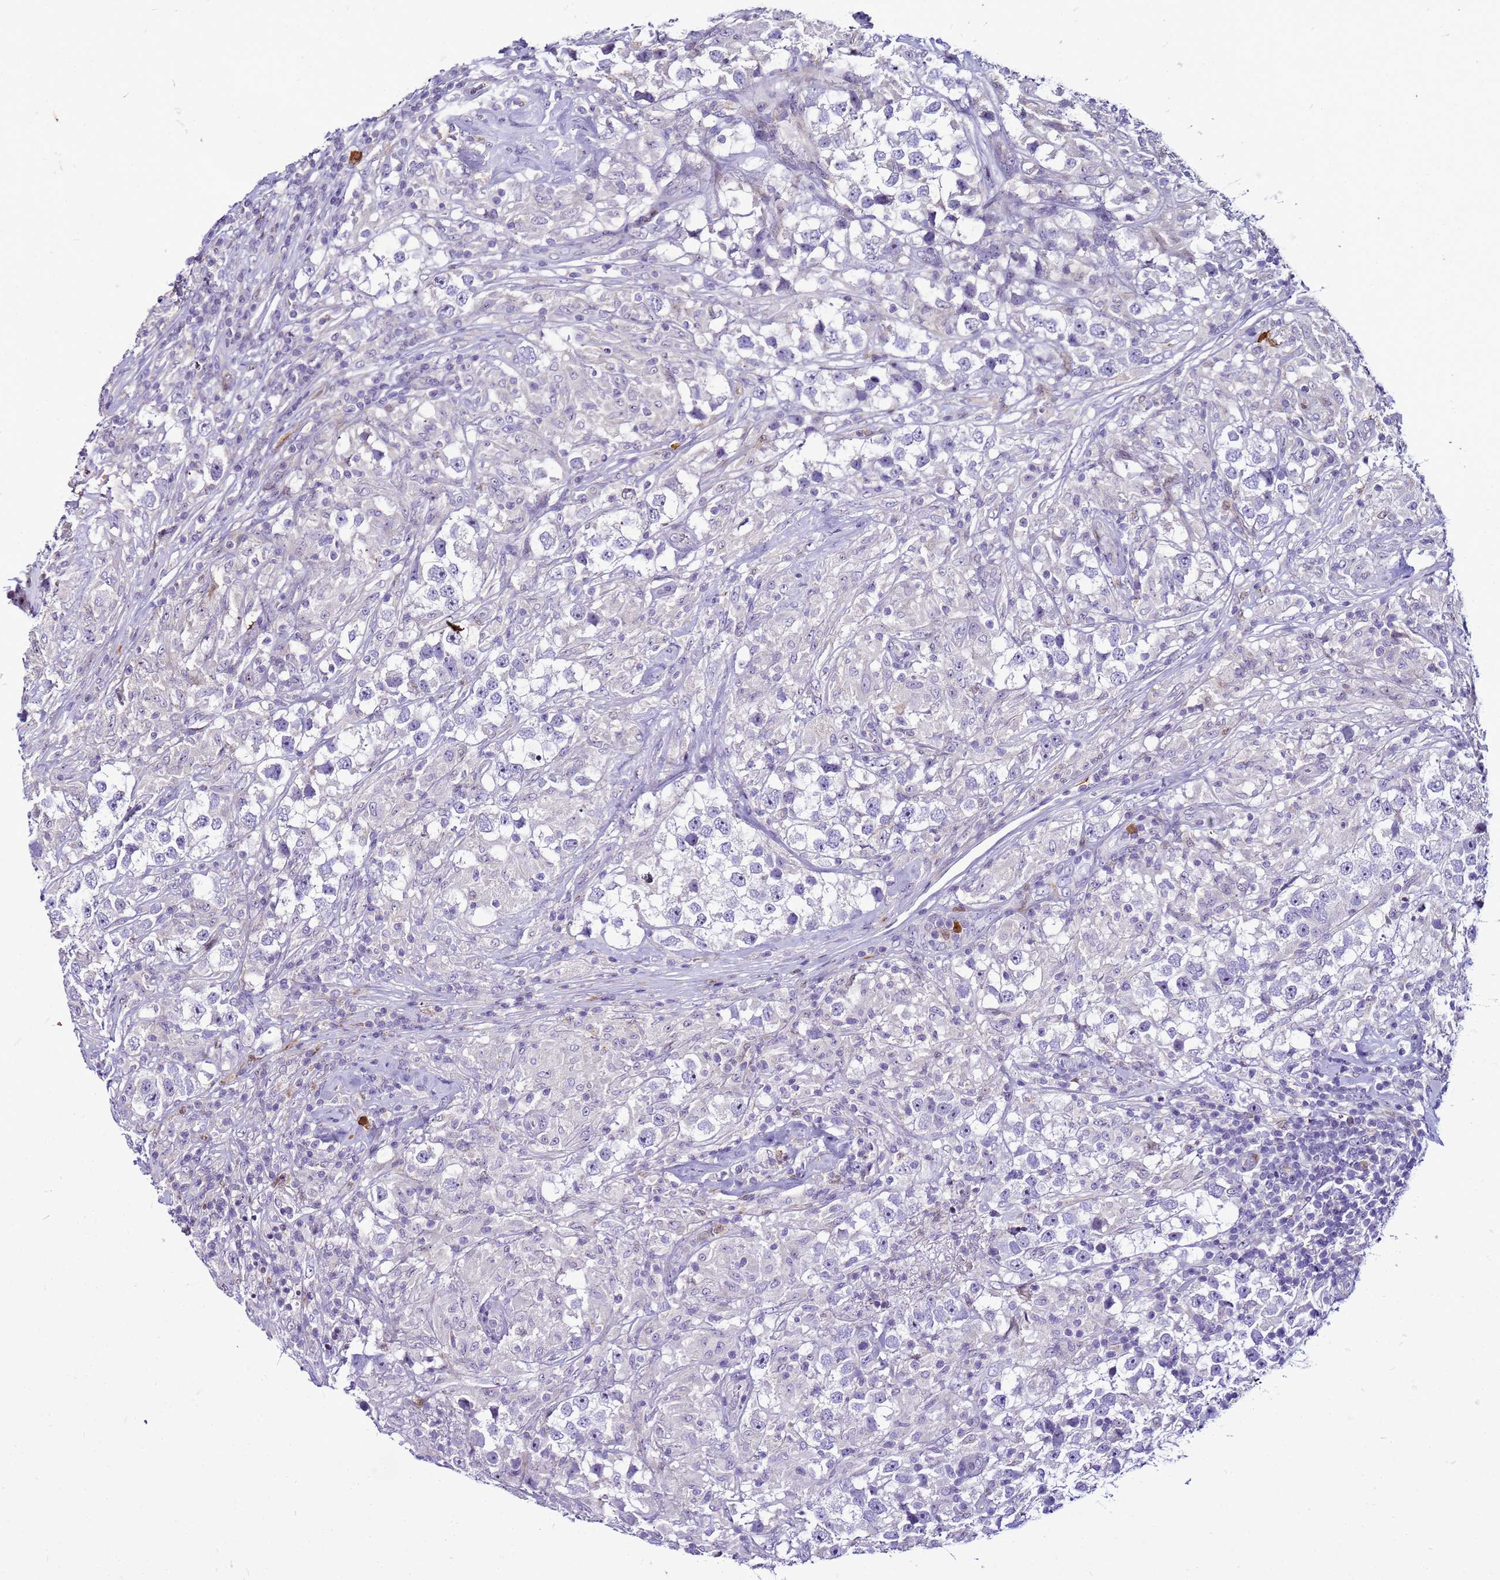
{"staining": {"intensity": "negative", "quantity": "none", "location": "none"}, "tissue": "testis cancer", "cell_type": "Tumor cells", "image_type": "cancer", "snomed": [{"axis": "morphology", "description": "Seminoma, NOS"}, {"axis": "topography", "description": "Testis"}], "caption": "There is no significant staining in tumor cells of testis seminoma.", "gene": "VPS4B", "patient": {"sex": "male", "age": 46}}